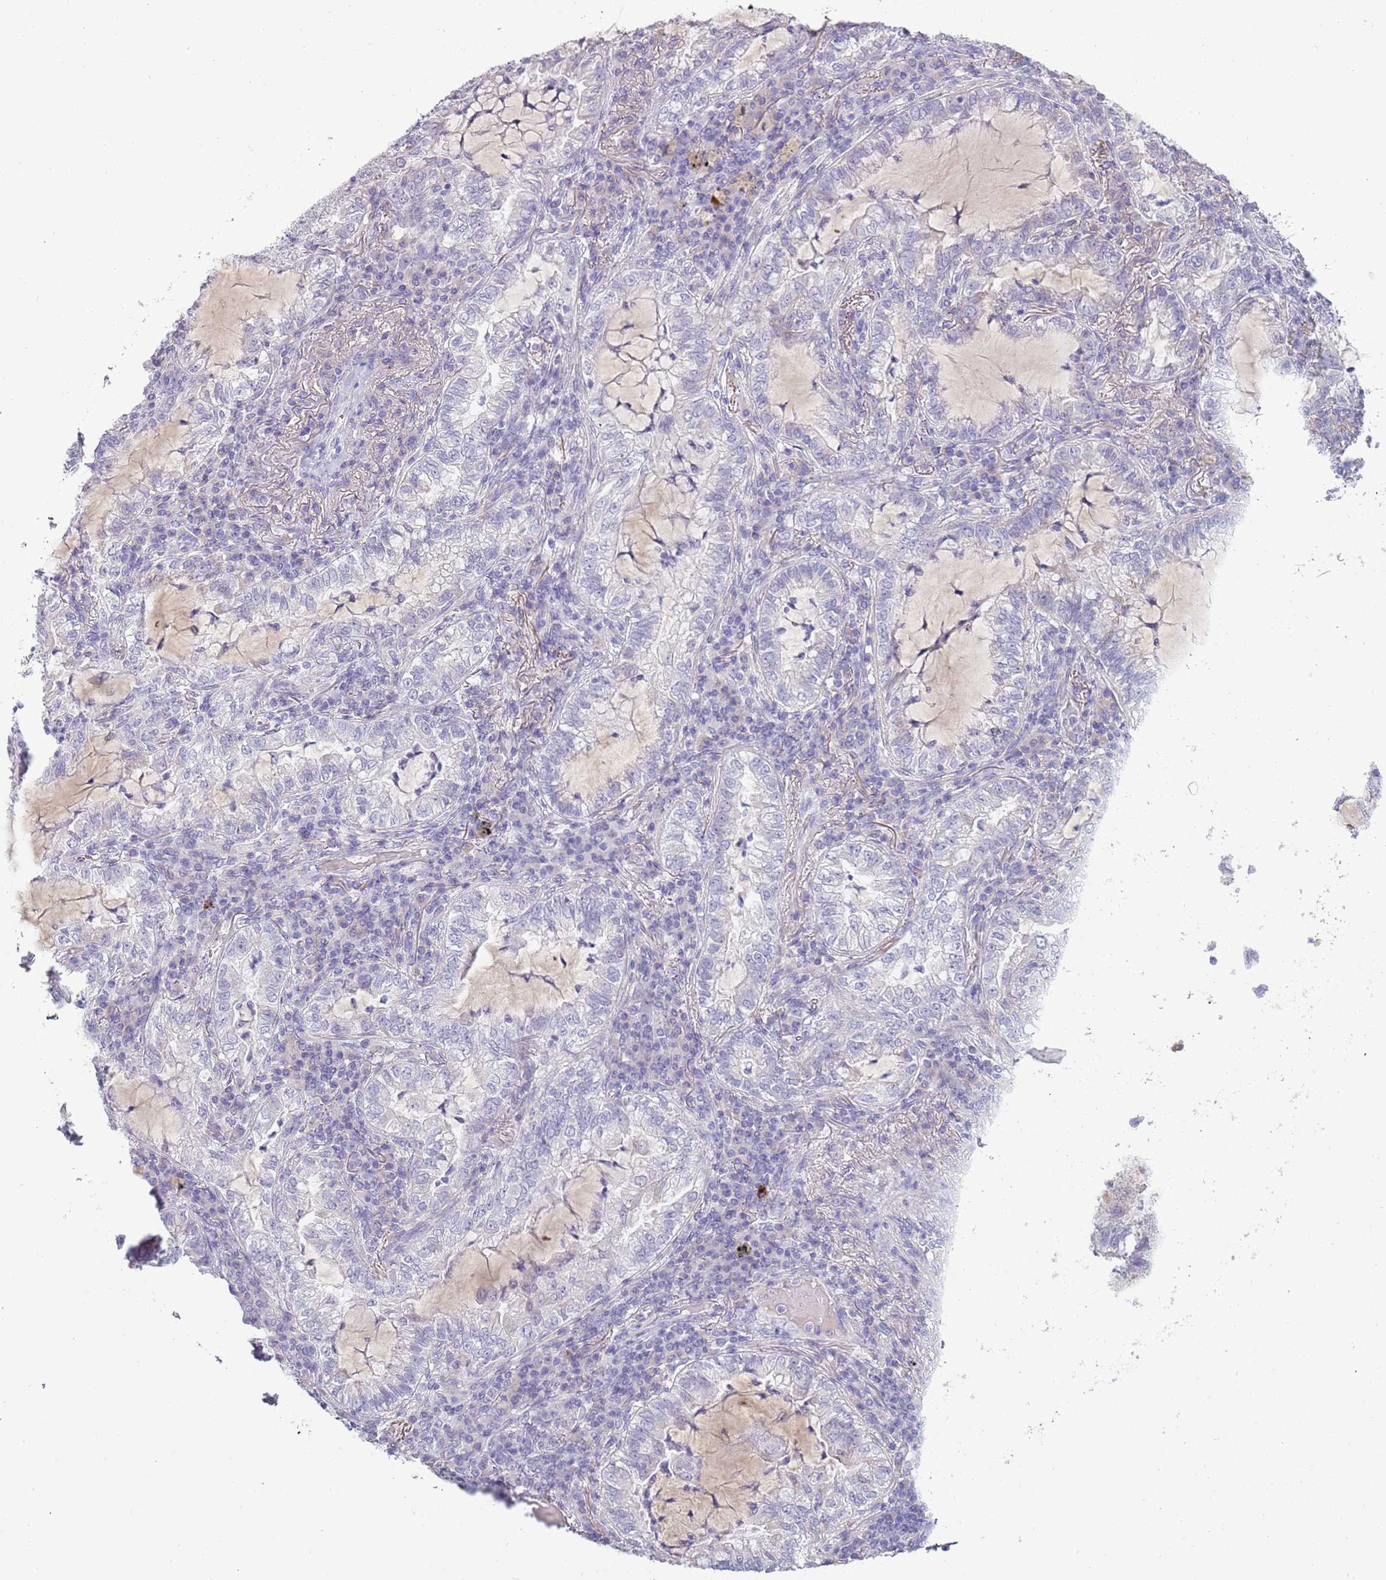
{"staining": {"intensity": "negative", "quantity": "none", "location": "none"}, "tissue": "lung cancer", "cell_type": "Tumor cells", "image_type": "cancer", "snomed": [{"axis": "morphology", "description": "Adenocarcinoma, NOS"}, {"axis": "topography", "description": "Lung"}], "caption": "Tumor cells show no significant protein positivity in adenocarcinoma (lung).", "gene": "TNFRSF6B", "patient": {"sex": "female", "age": 73}}